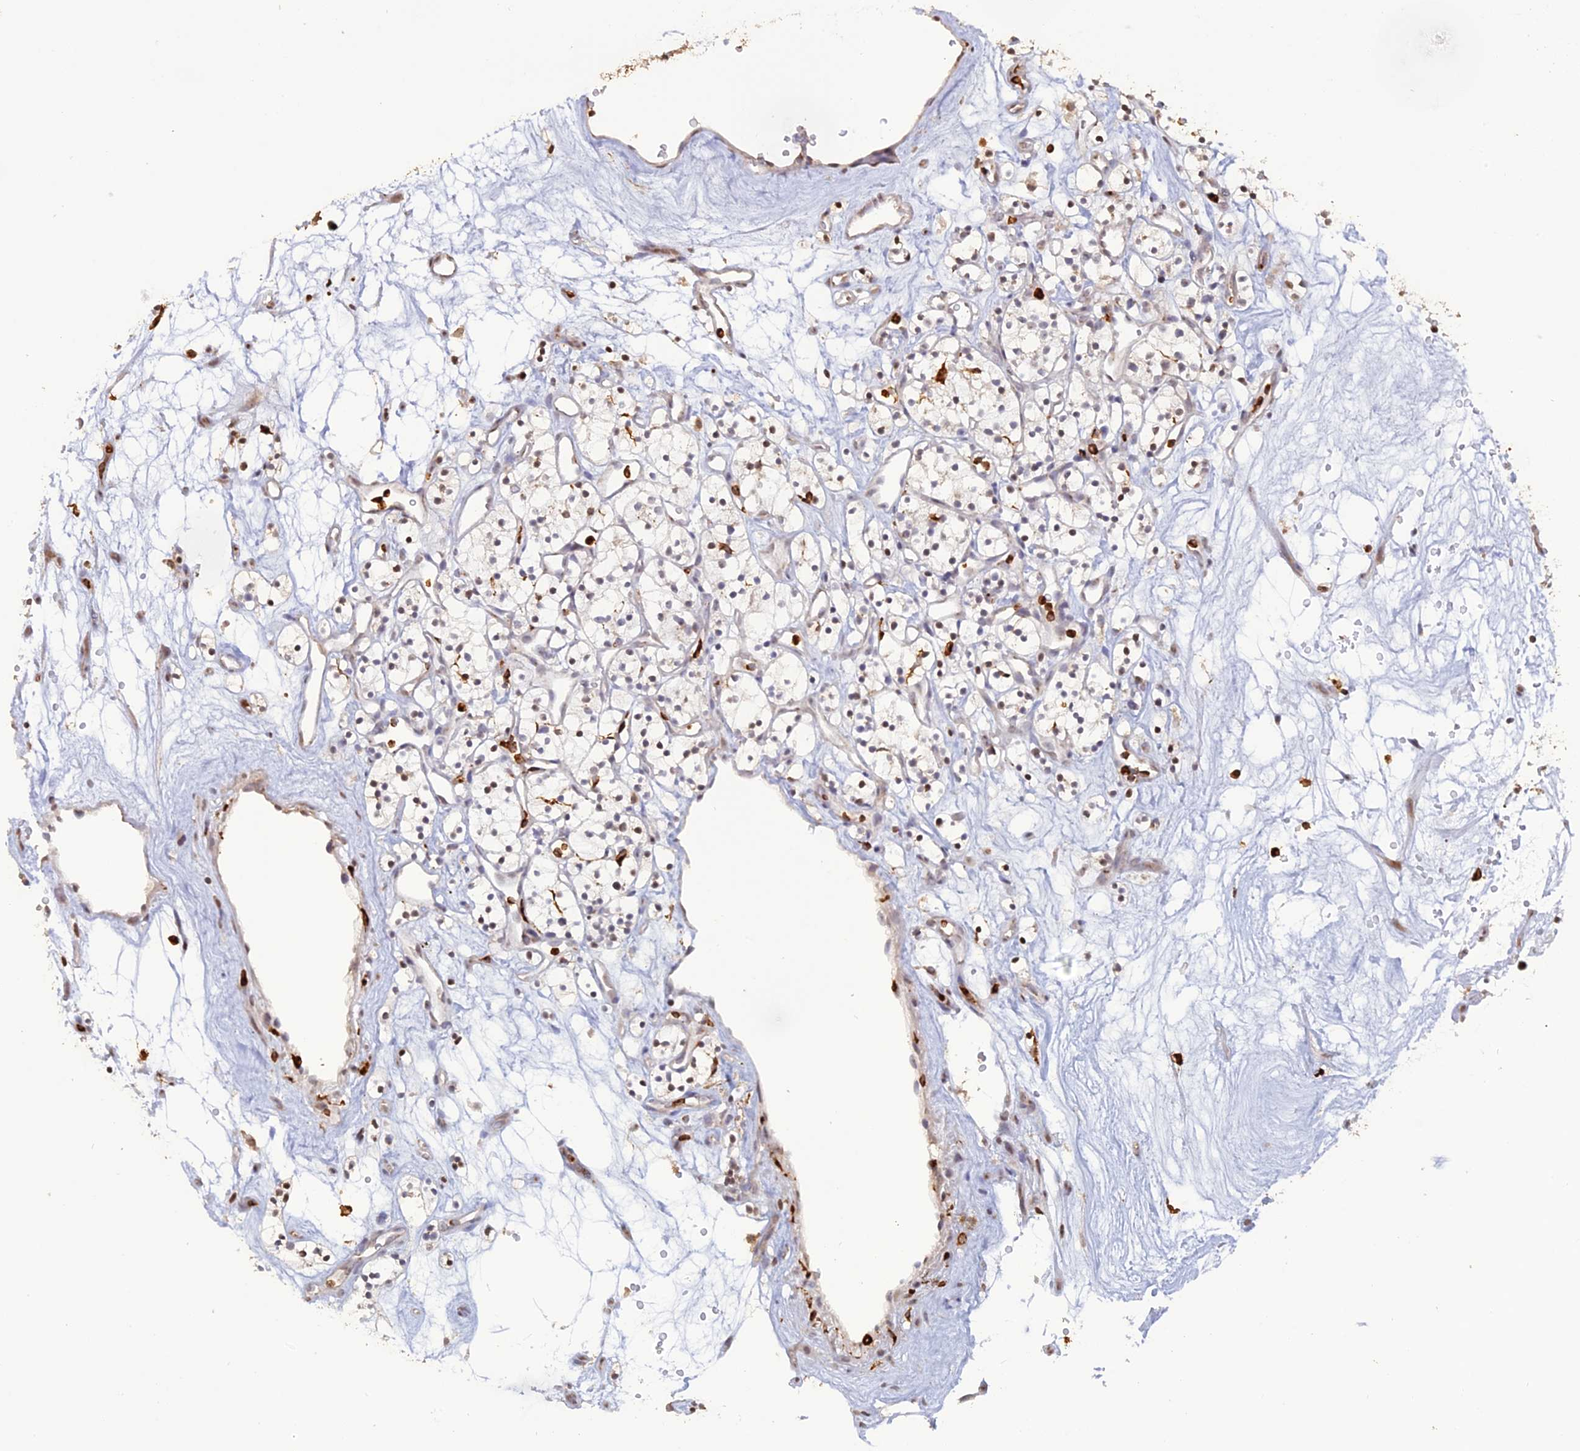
{"staining": {"intensity": "negative", "quantity": "none", "location": "none"}, "tissue": "renal cancer", "cell_type": "Tumor cells", "image_type": "cancer", "snomed": [{"axis": "morphology", "description": "Adenocarcinoma, NOS"}, {"axis": "topography", "description": "Kidney"}], "caption": "Immunohistochemistry (IHC) micrograph of human renal cancer stained for a protein (brown), which shows no expression in tumor cells.", "gene": "APOBR", "patient": {"sex": "female", "age": 57}}